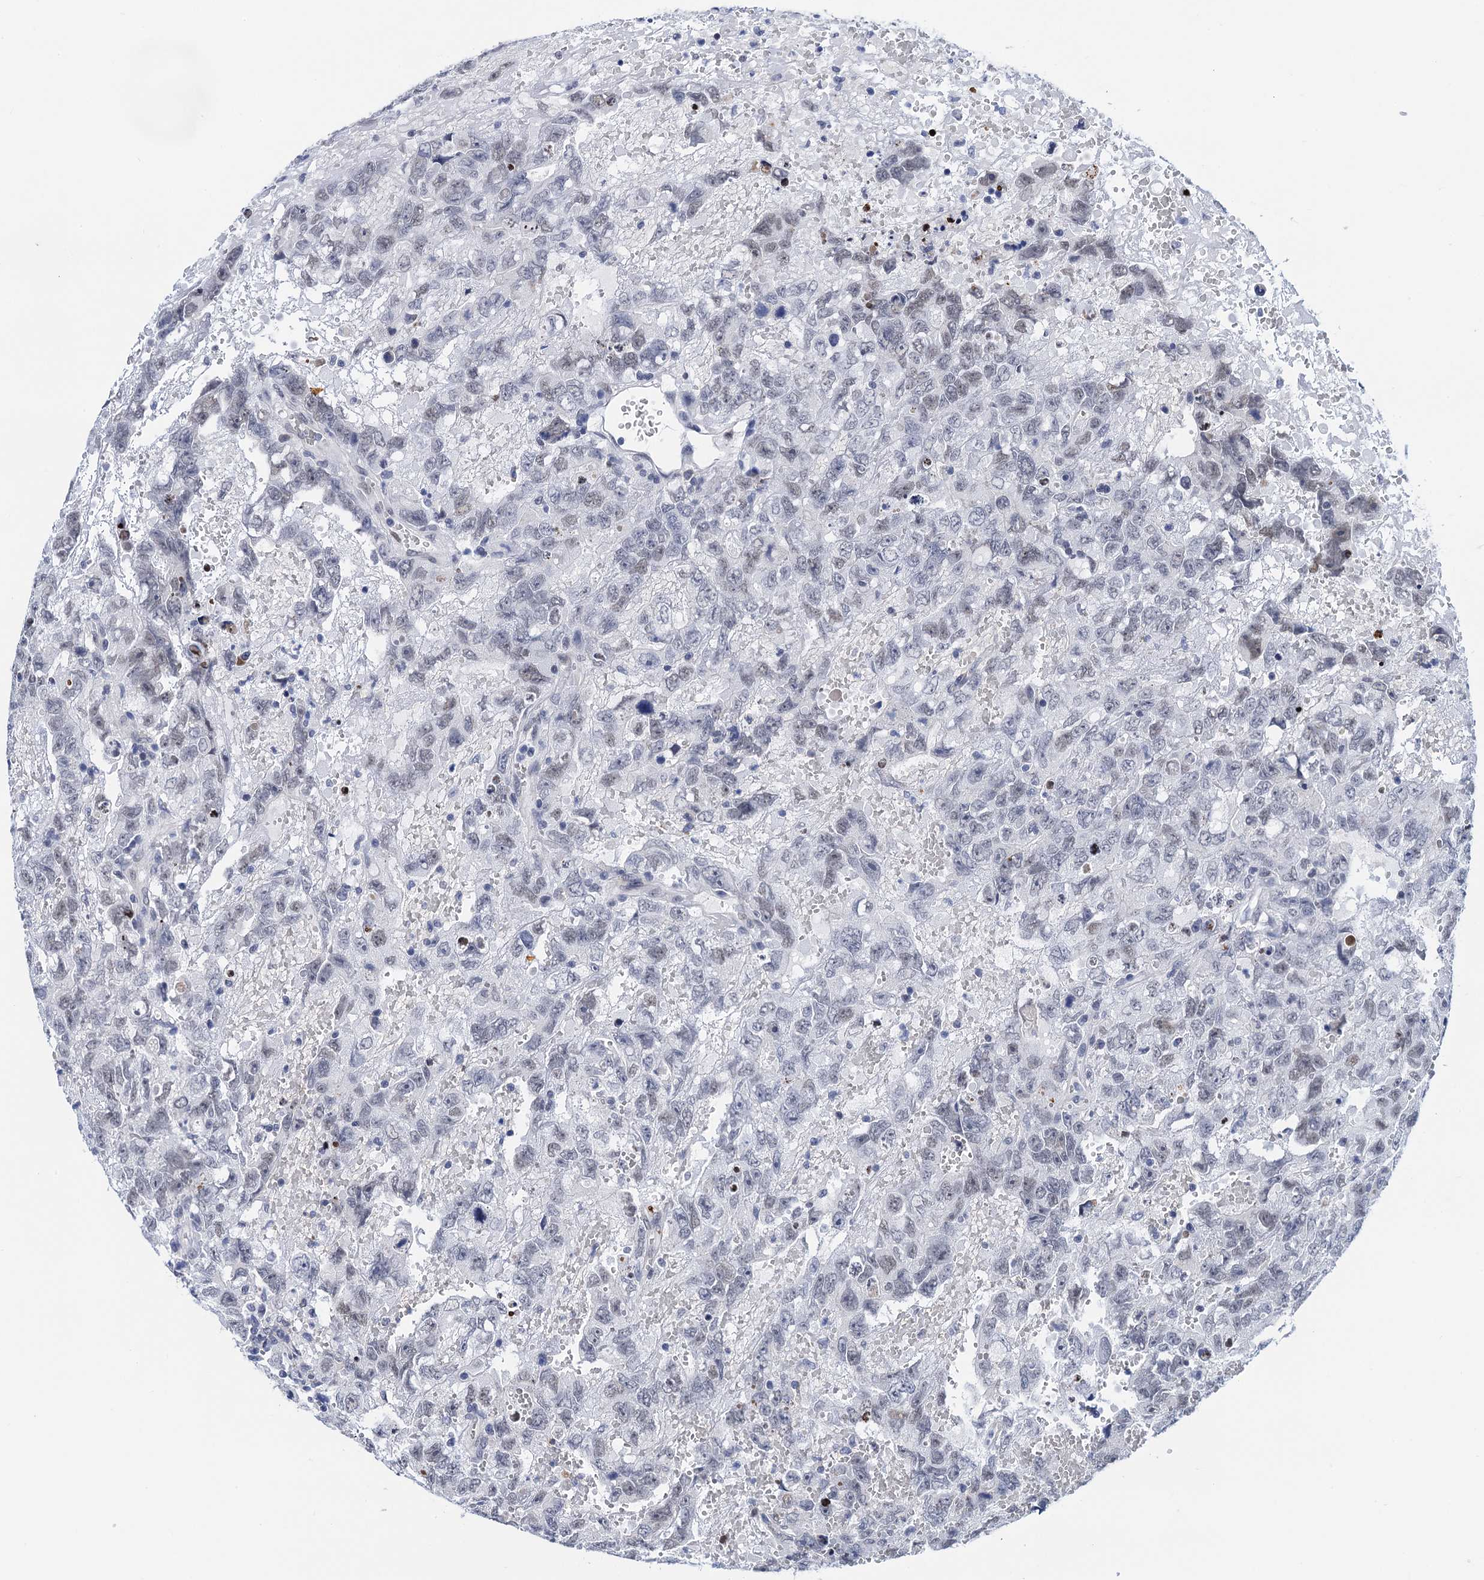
{"staining": {"intensity": "weak", "quantity": "<25%", "location": "nuclear"}, "tissue": "testis cancer", "cell_type": "Tumor cells", "image_type": "cancer", "snomed": [{"axis": "morphology", "description": "Carcinoma, Embryonal, NOS"}, {"axis": "topography", "description": "Testis"}], "caption": "High magnification brightfield microscopy of embryonal carcinoma (testis) stained with DAB (brown) and counterstained with hematoxylin (blue): tumor cells show no significant positivity. (DAB (3,3'-diaminobenzidine) immunohistochemistry visualized using brightfield microscopy, high magnification).", "gene": "C16orf87", "patient": {"sex": "male", "age": 45}}